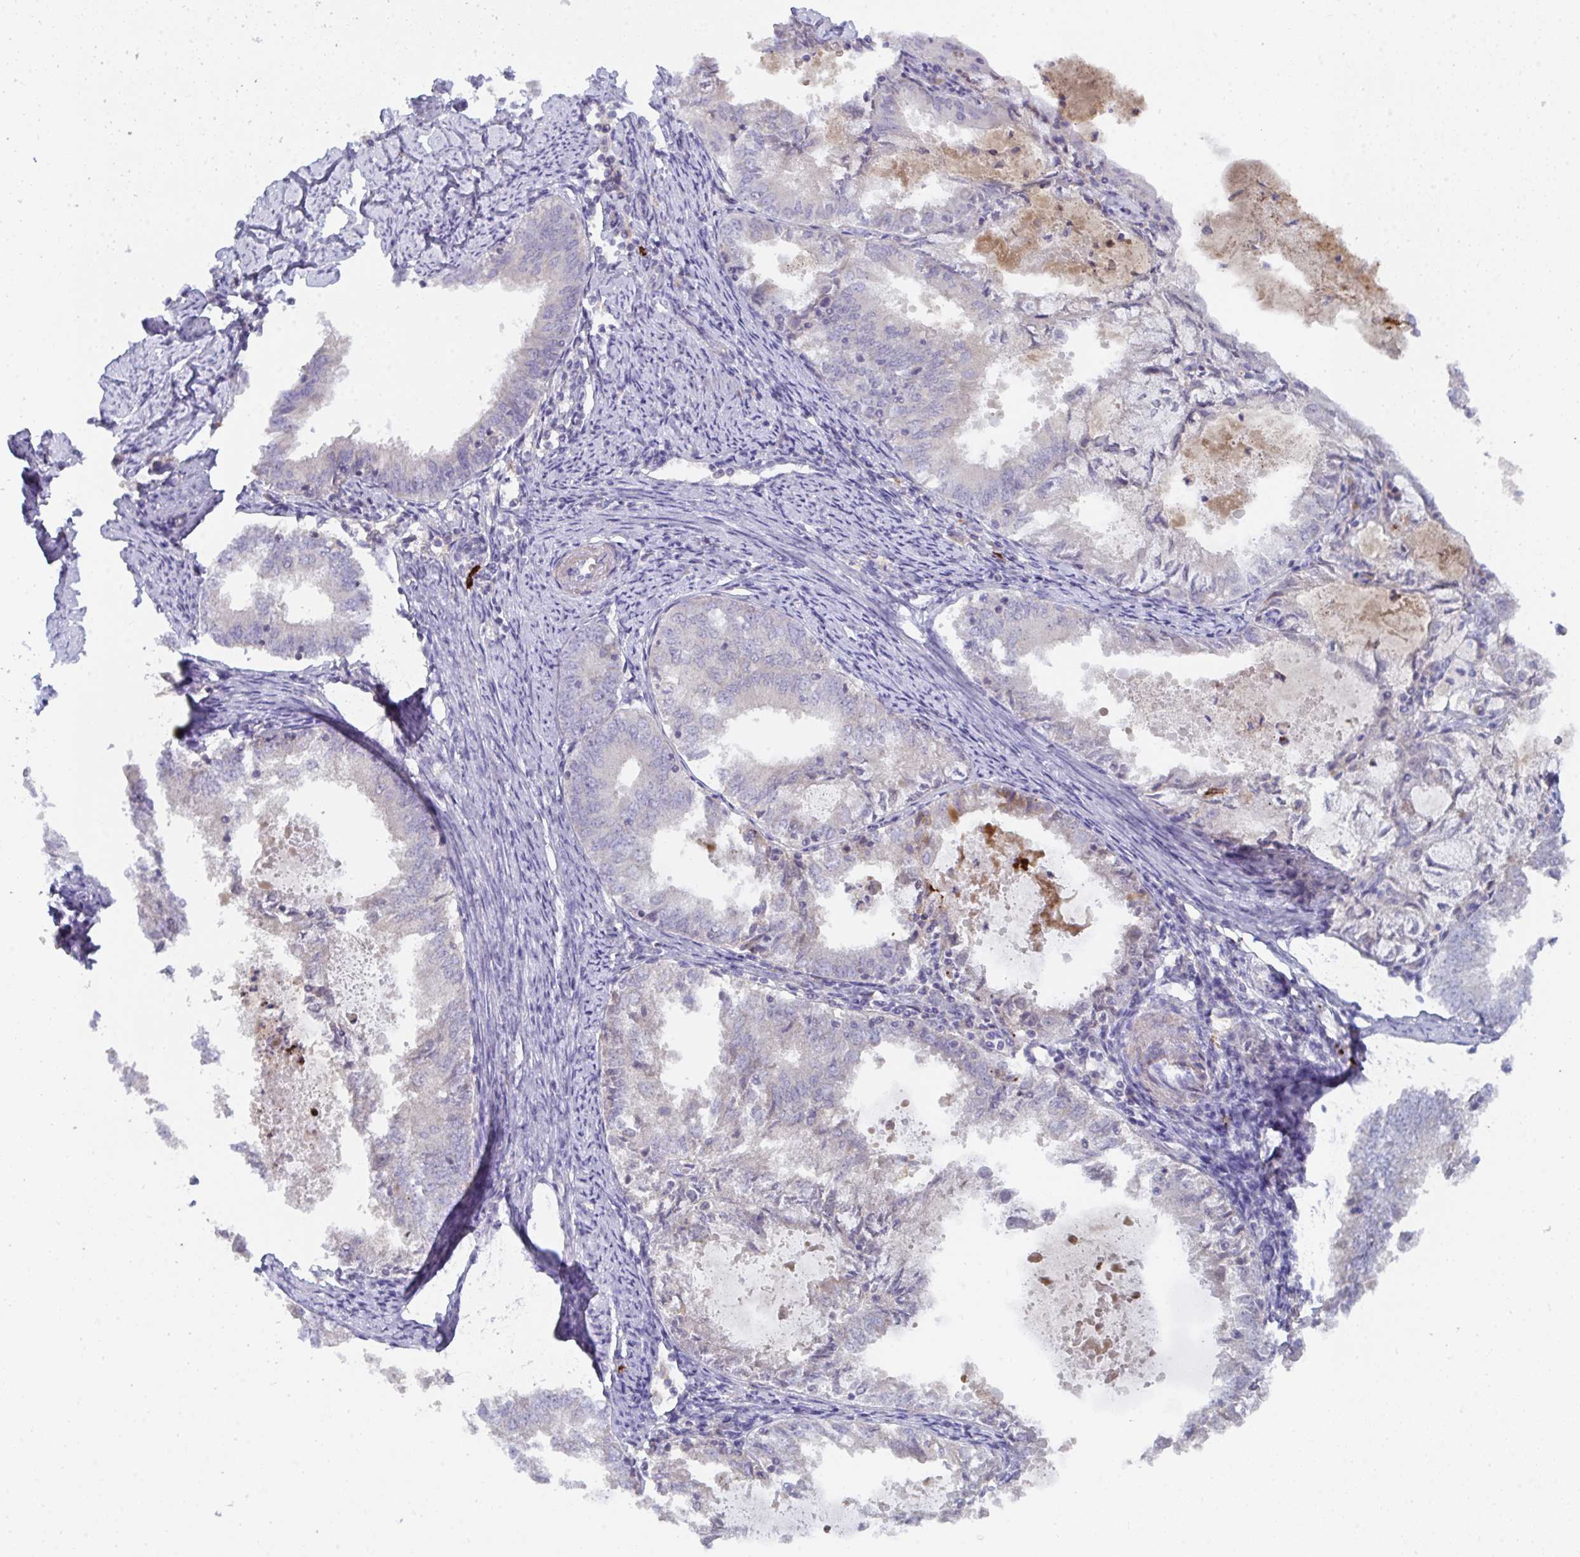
{"staining": {"intensity": "negative", "quantity": "none", "location": "none"}, "tissue": "endometrial cancer", "cell_type": "Tumor cells", "image_type": "cancer", "snomed": [{"axis": "morphology", "description": "Adenocarcinoma, NOS"}, {"axis": "topography", "description": "Endometrium"}], "caption": "Immunohistochemistry (IHC) photomicrograph of endometrial cancer stained for a protein (brown), which displays no expression in tumor cells. (DAB (3,3'-diaminobenzidine) immunohistochemistry visualized using brightfield microscopy, high magnification).", "gene": "KCNK5", "patient": {"sex": "female", "age": 57}}